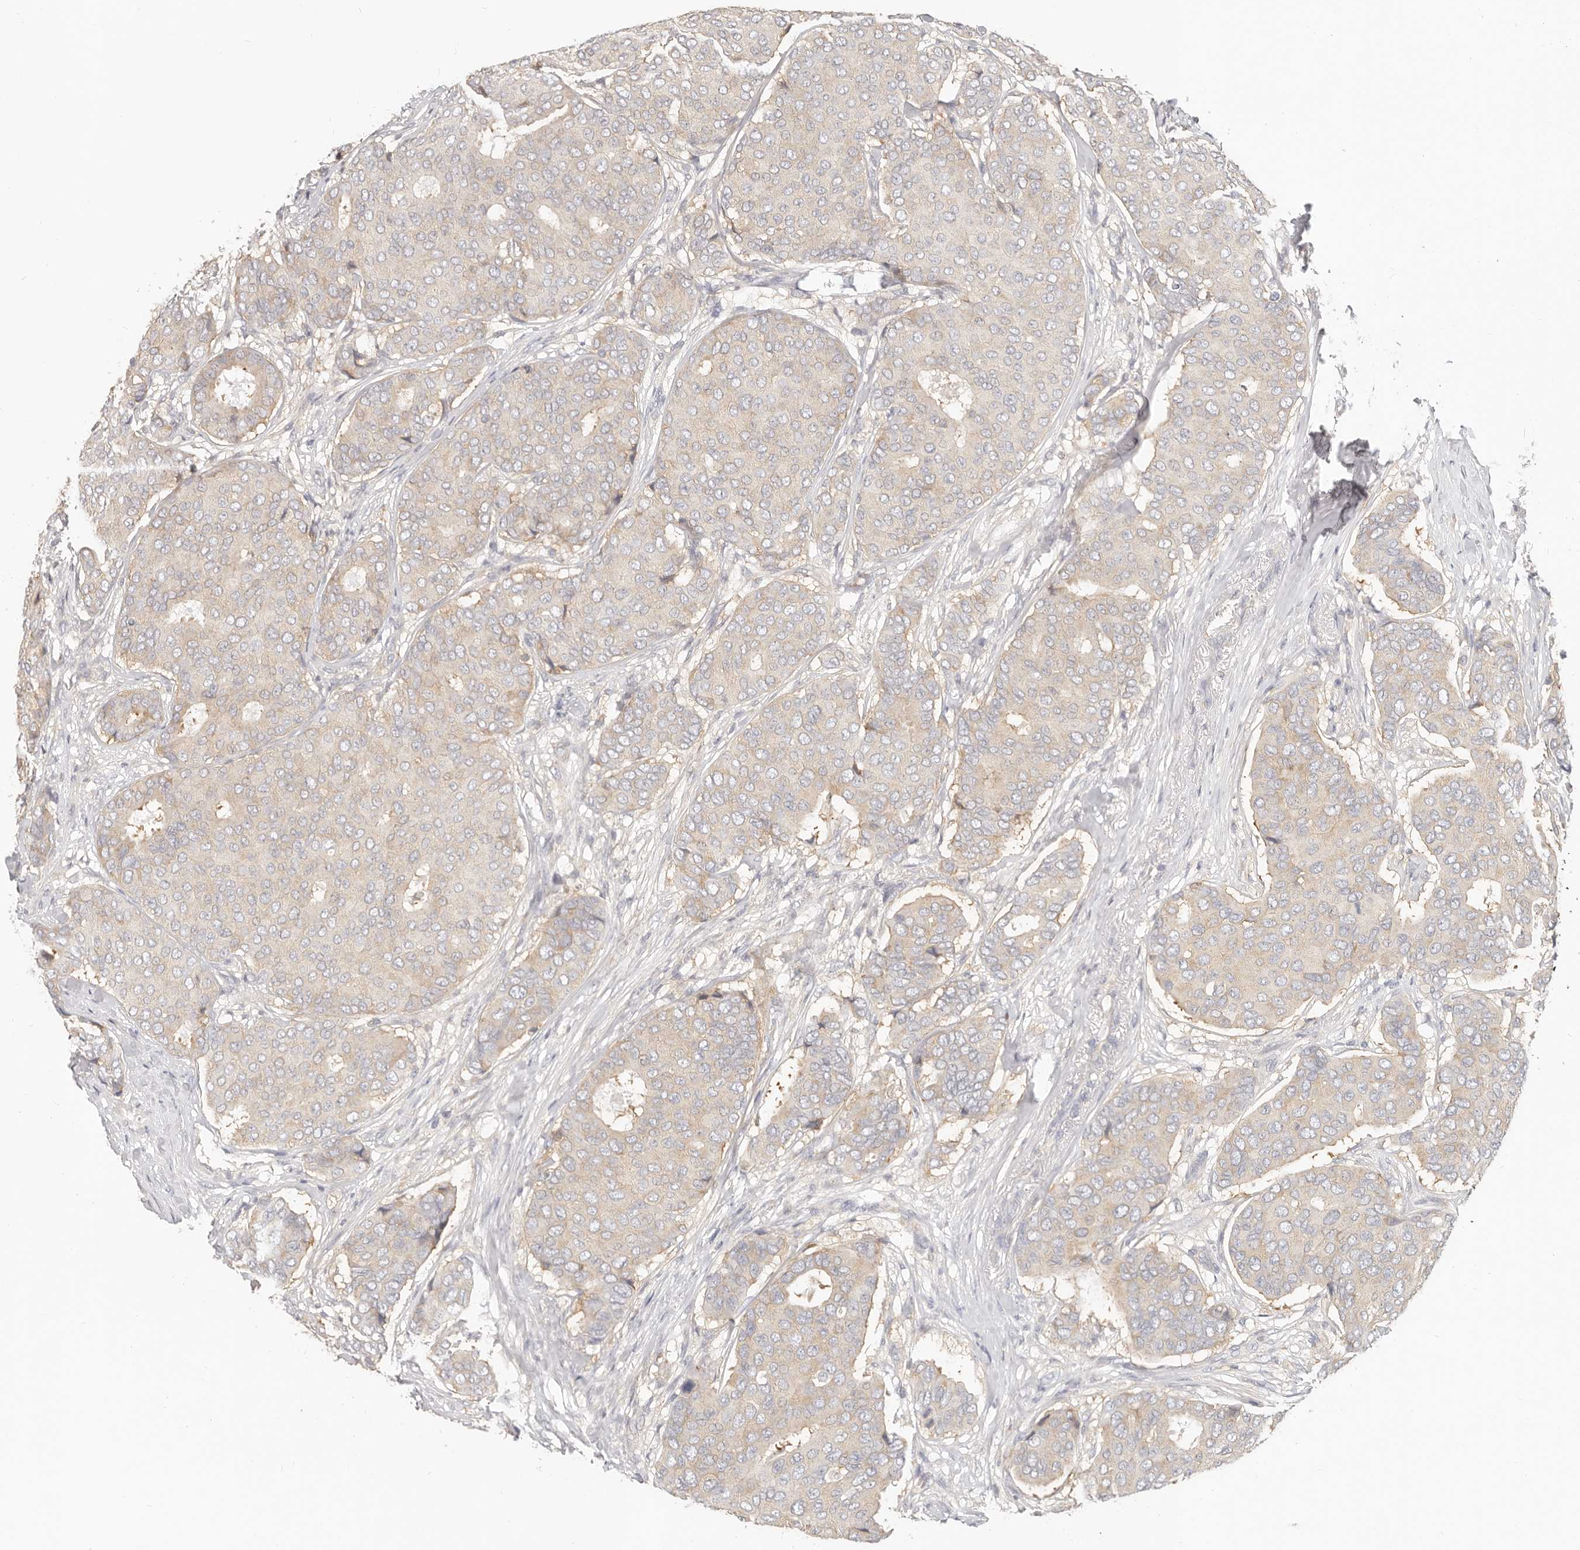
{"staining": {"intensity": "weak", "quantity": "25%-75%", "location": "cytoplasmic/membranous"}, "tissue": "breast cancer", "cell_type": "Tumor cells", "image_type": "cancer", "snomed": [{"axis": "morphology", "description": "Duct carcinoma"}, {"axis": "topography", "description": "Breast"}], "caption": "Breast cancer stained with a brown dye reveals weak cytoplasmic/membranous positive positivity in approximately 25%-75% of tumor cells.", "gene": "DTNBP1", "patient": {"sex": "female", "age": 75}}